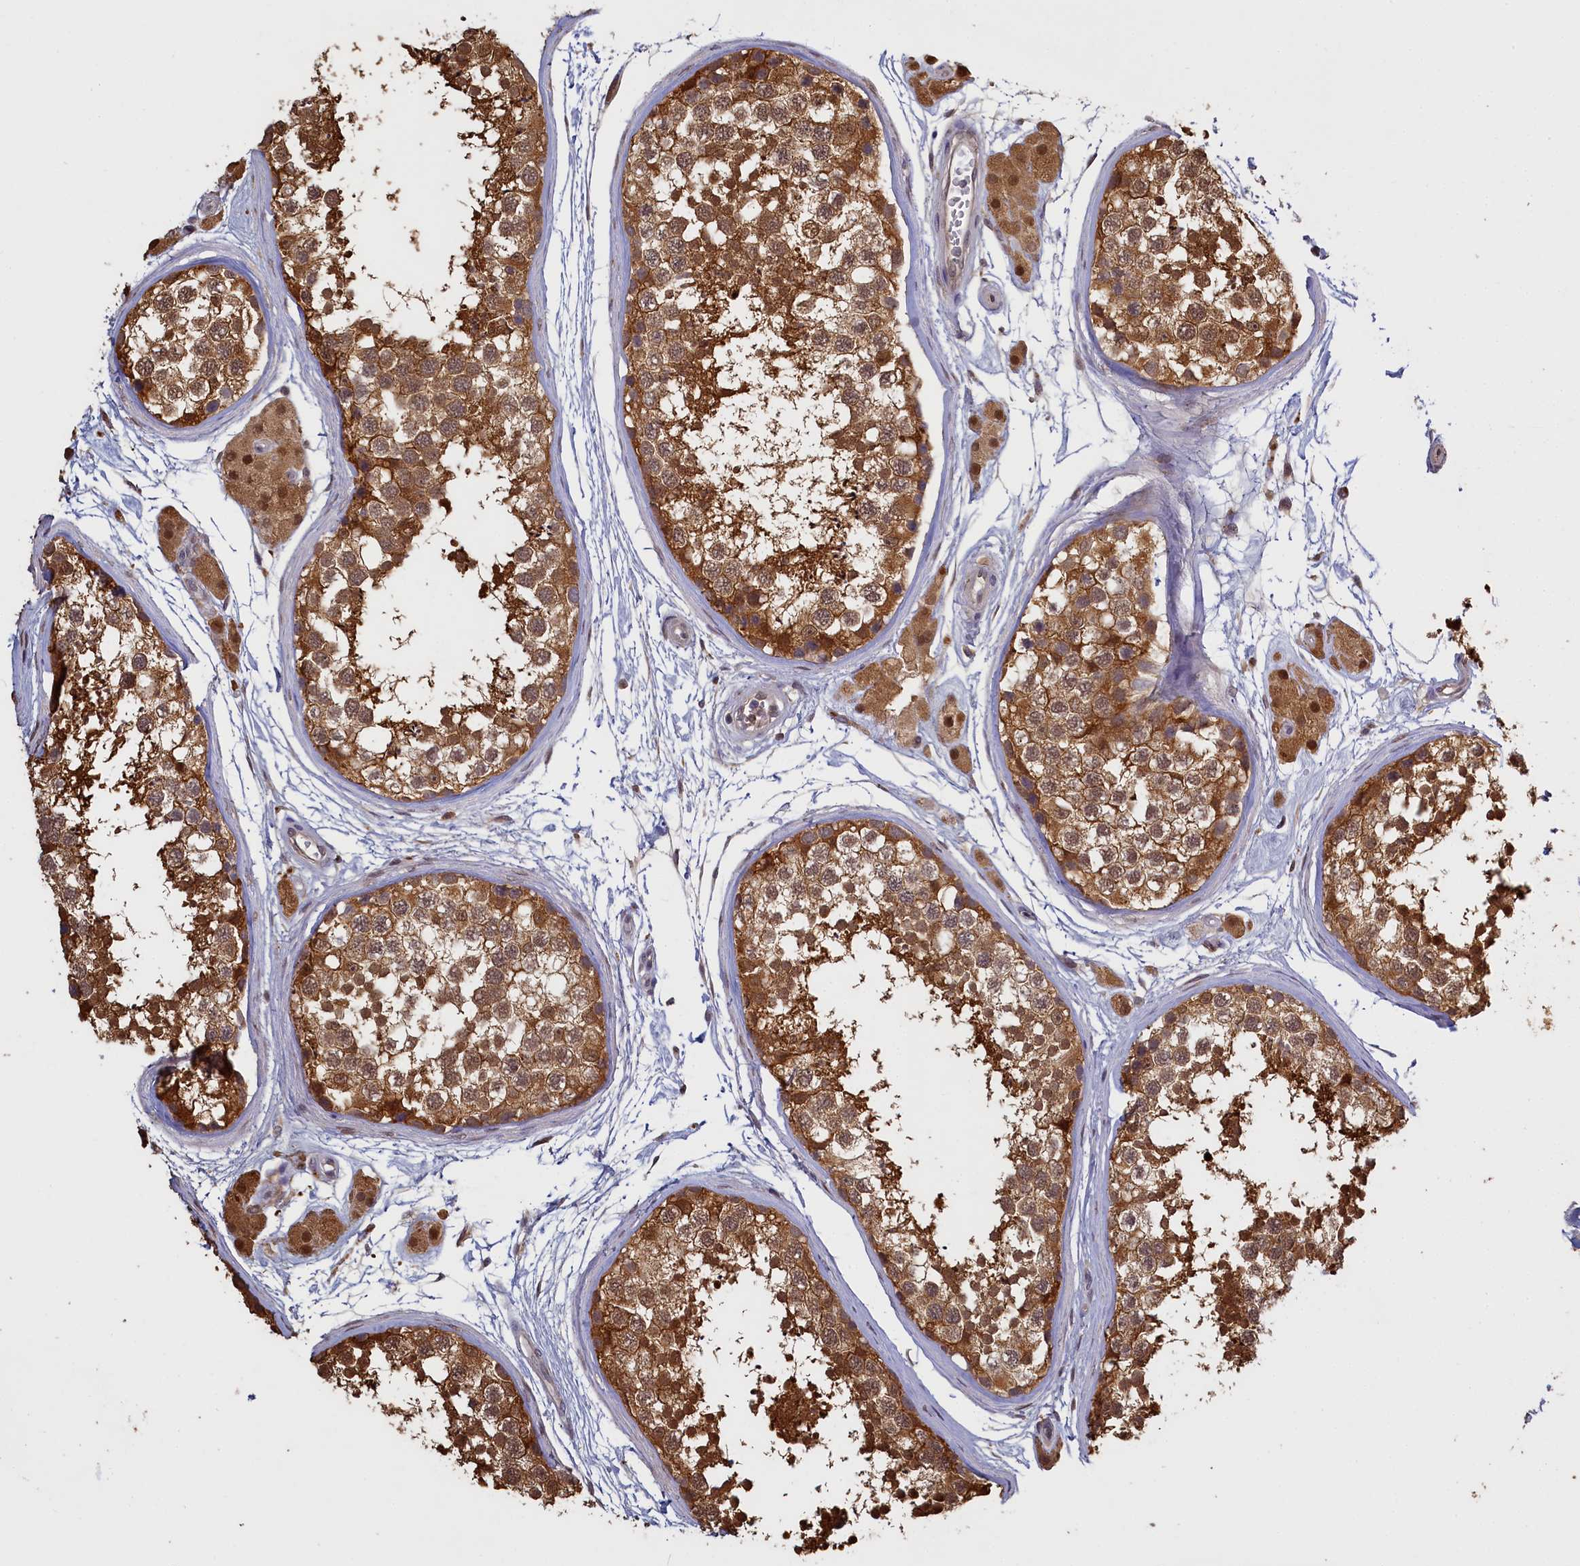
{"staining": {"intensity": "strong", "quantity": ">75%", "location": "cytoplasmic/membranous"}, "tissue": "testis", "cell_type": "Cells in seminiferous ducts", "image_type": "normal", "snomed": [{"axis": "morphology", "description": "Normal tissue, NOS"}, {"axis": "topography", "description": "Testis"}], "caption": "This is an image of immunohistochemistry staining of unremarkable testis, which shows strong expression in the cytoplasmic/membranous of cells in seminiferous ducts.", "gene": "UCHL3", "patient": {"sex": "male", "age": 56}}